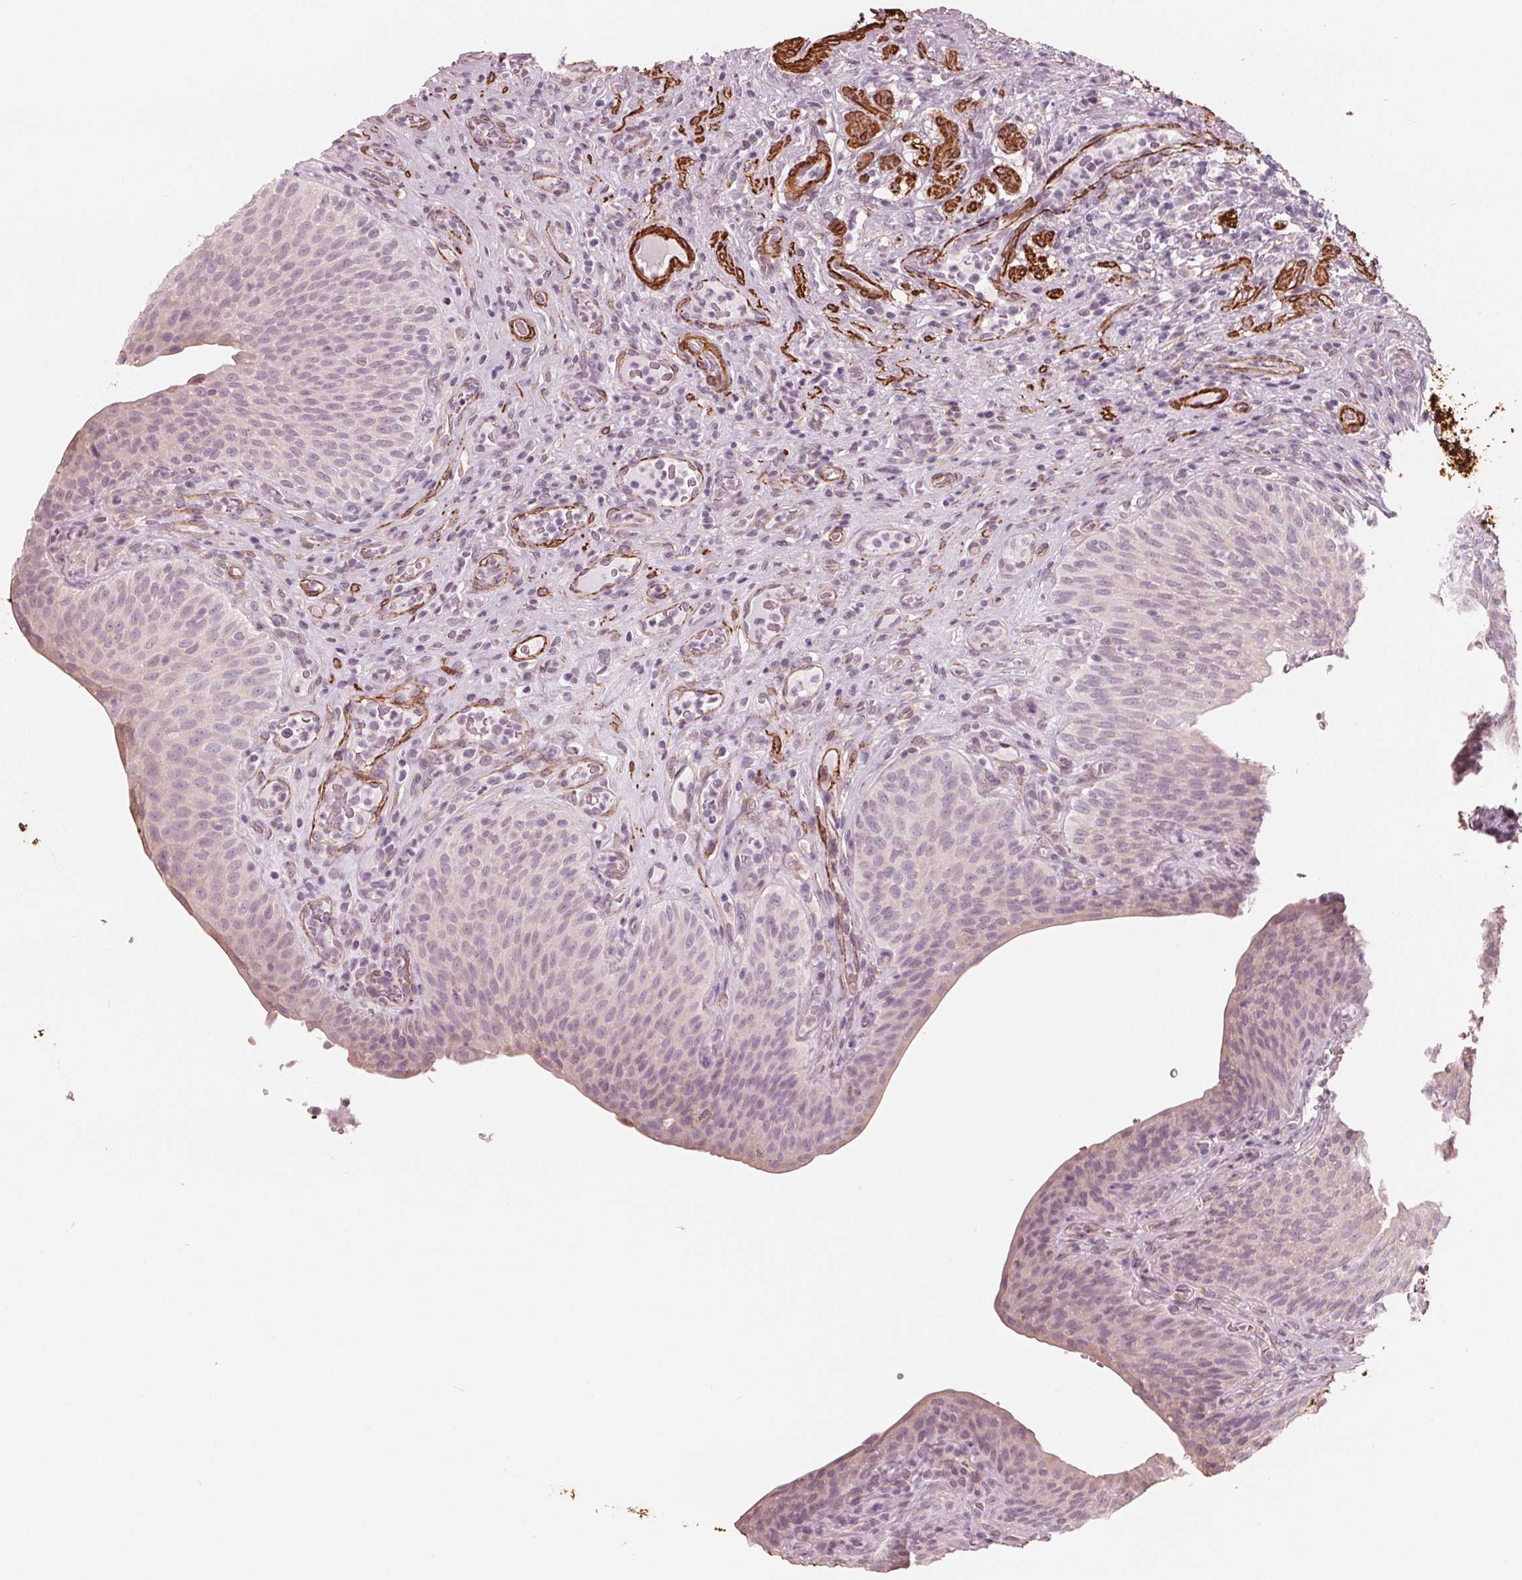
{"staining": {"intensity": "negative", "quantity": "none", "location": "none"}, "tissue": "urinary bladder", "cell_type": "Urothelial cells", "image_type": "normal", "snomed": [{"axis": "morphology", "description": "Normal tissue, NOS"}, {"axis": "topography", "description": "Urinary bladder"}, {"axis": "topography", "description": "Peripheral nerve tissue"}], "caption": "This is an IHC histopathology image of normal urinary bladder. There is no positivity in urothelial cells.", "gene": "MIER3", "patient": {"sex": "male", "age": 66}}